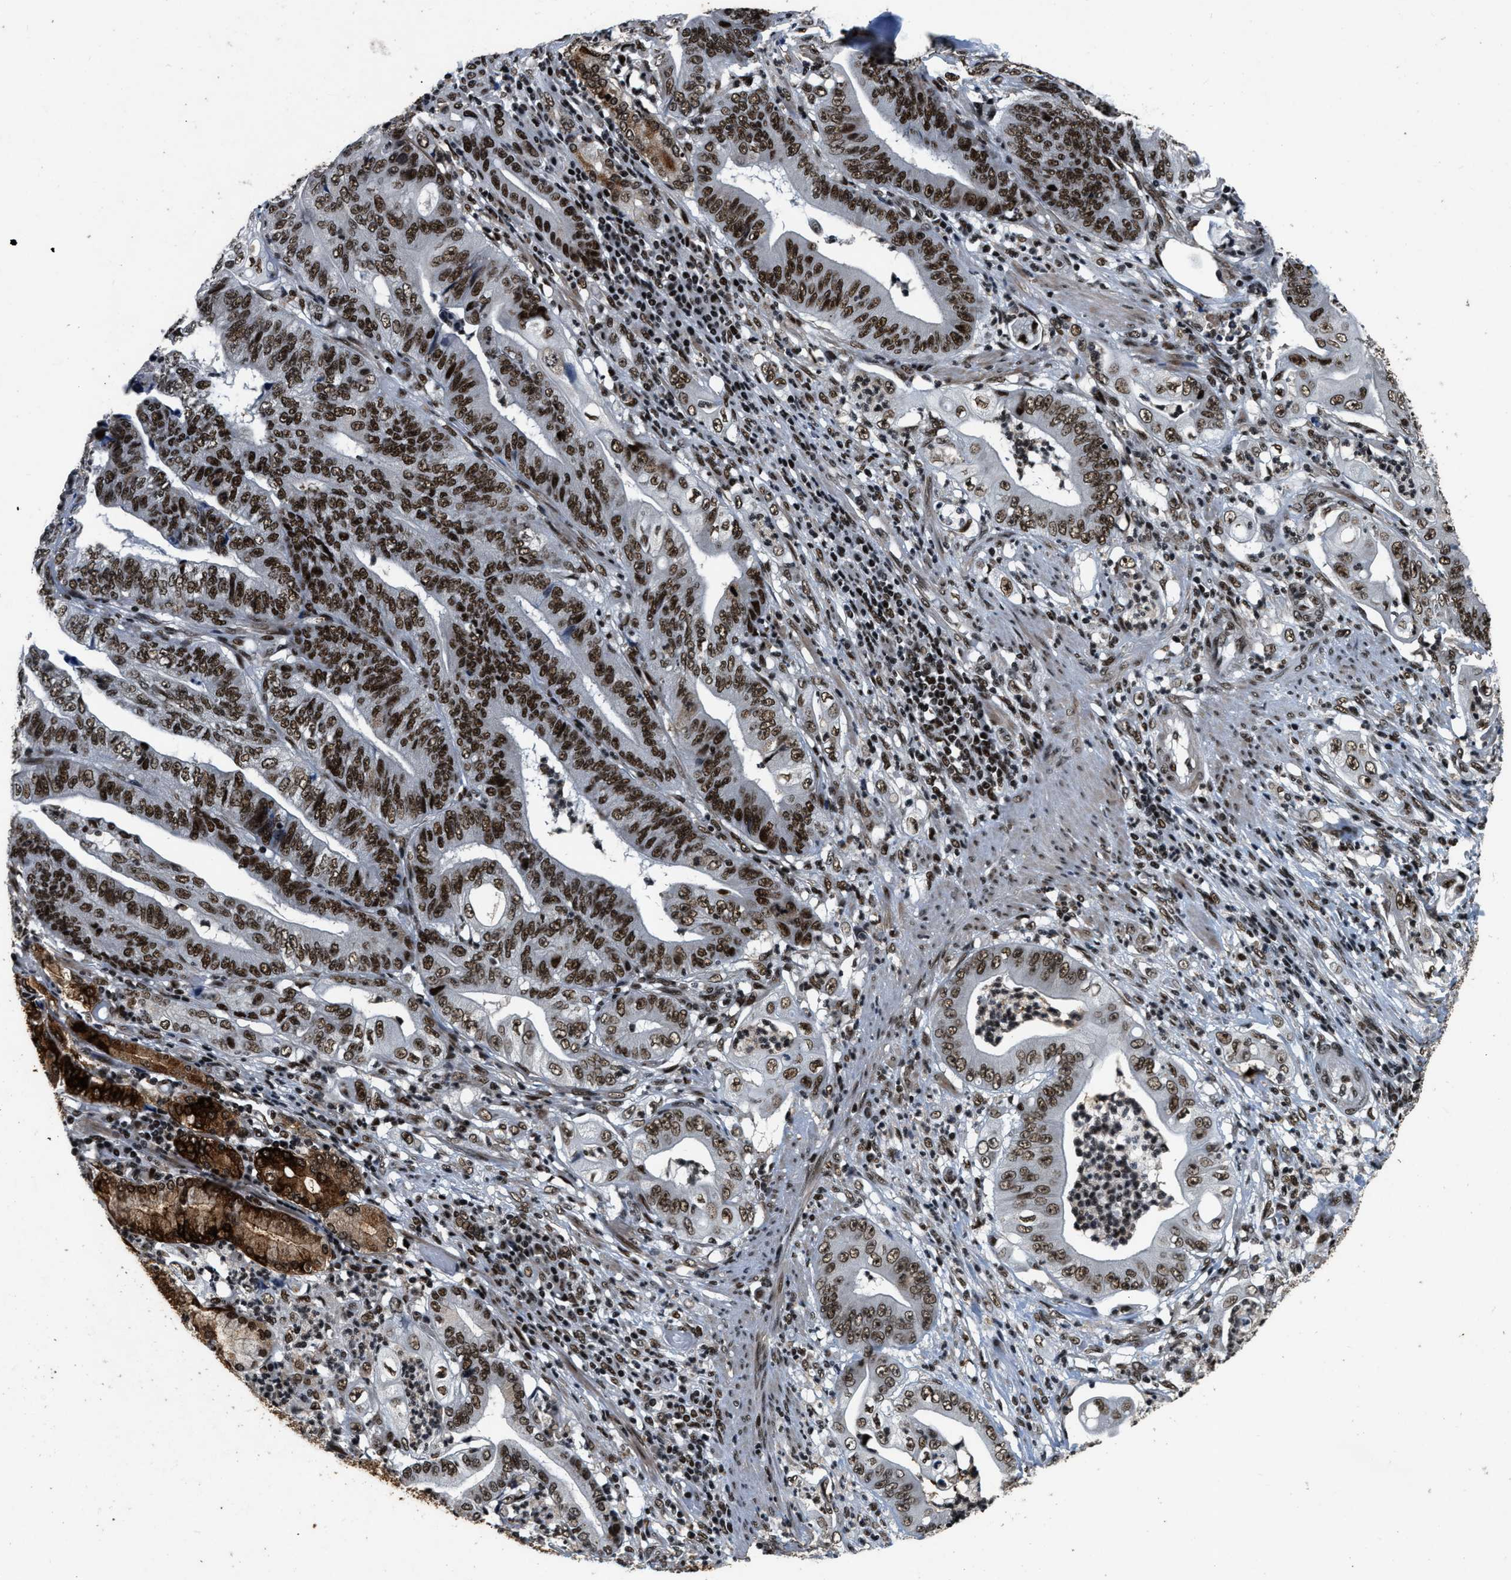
{"staining": {"intensity": "strong", "quantity": ">75%", "location": "nuclear"}, "tissue": "stomach cancer", "cell_type": "Tumor cells", "image_type": "cancer", "snomed": [{"axis": "morphology", "description": "Adenocarcinoma, NOS"}, {"axis": "topography", "description": "Stomach"}], "caption": "DAB (3,3'-diaminobenzidine) immunohistochemical staining of stomach adenocarcinoma reveals strong nuclear protein positivity in approximately >75% of tumor cells. Using DAB (brown) and hematoxylin (blue) stains, captured at high magnification using brightfield microscopy.", "gene": "SMARCB1", "patient": {"sex": "female", "age": 73}}